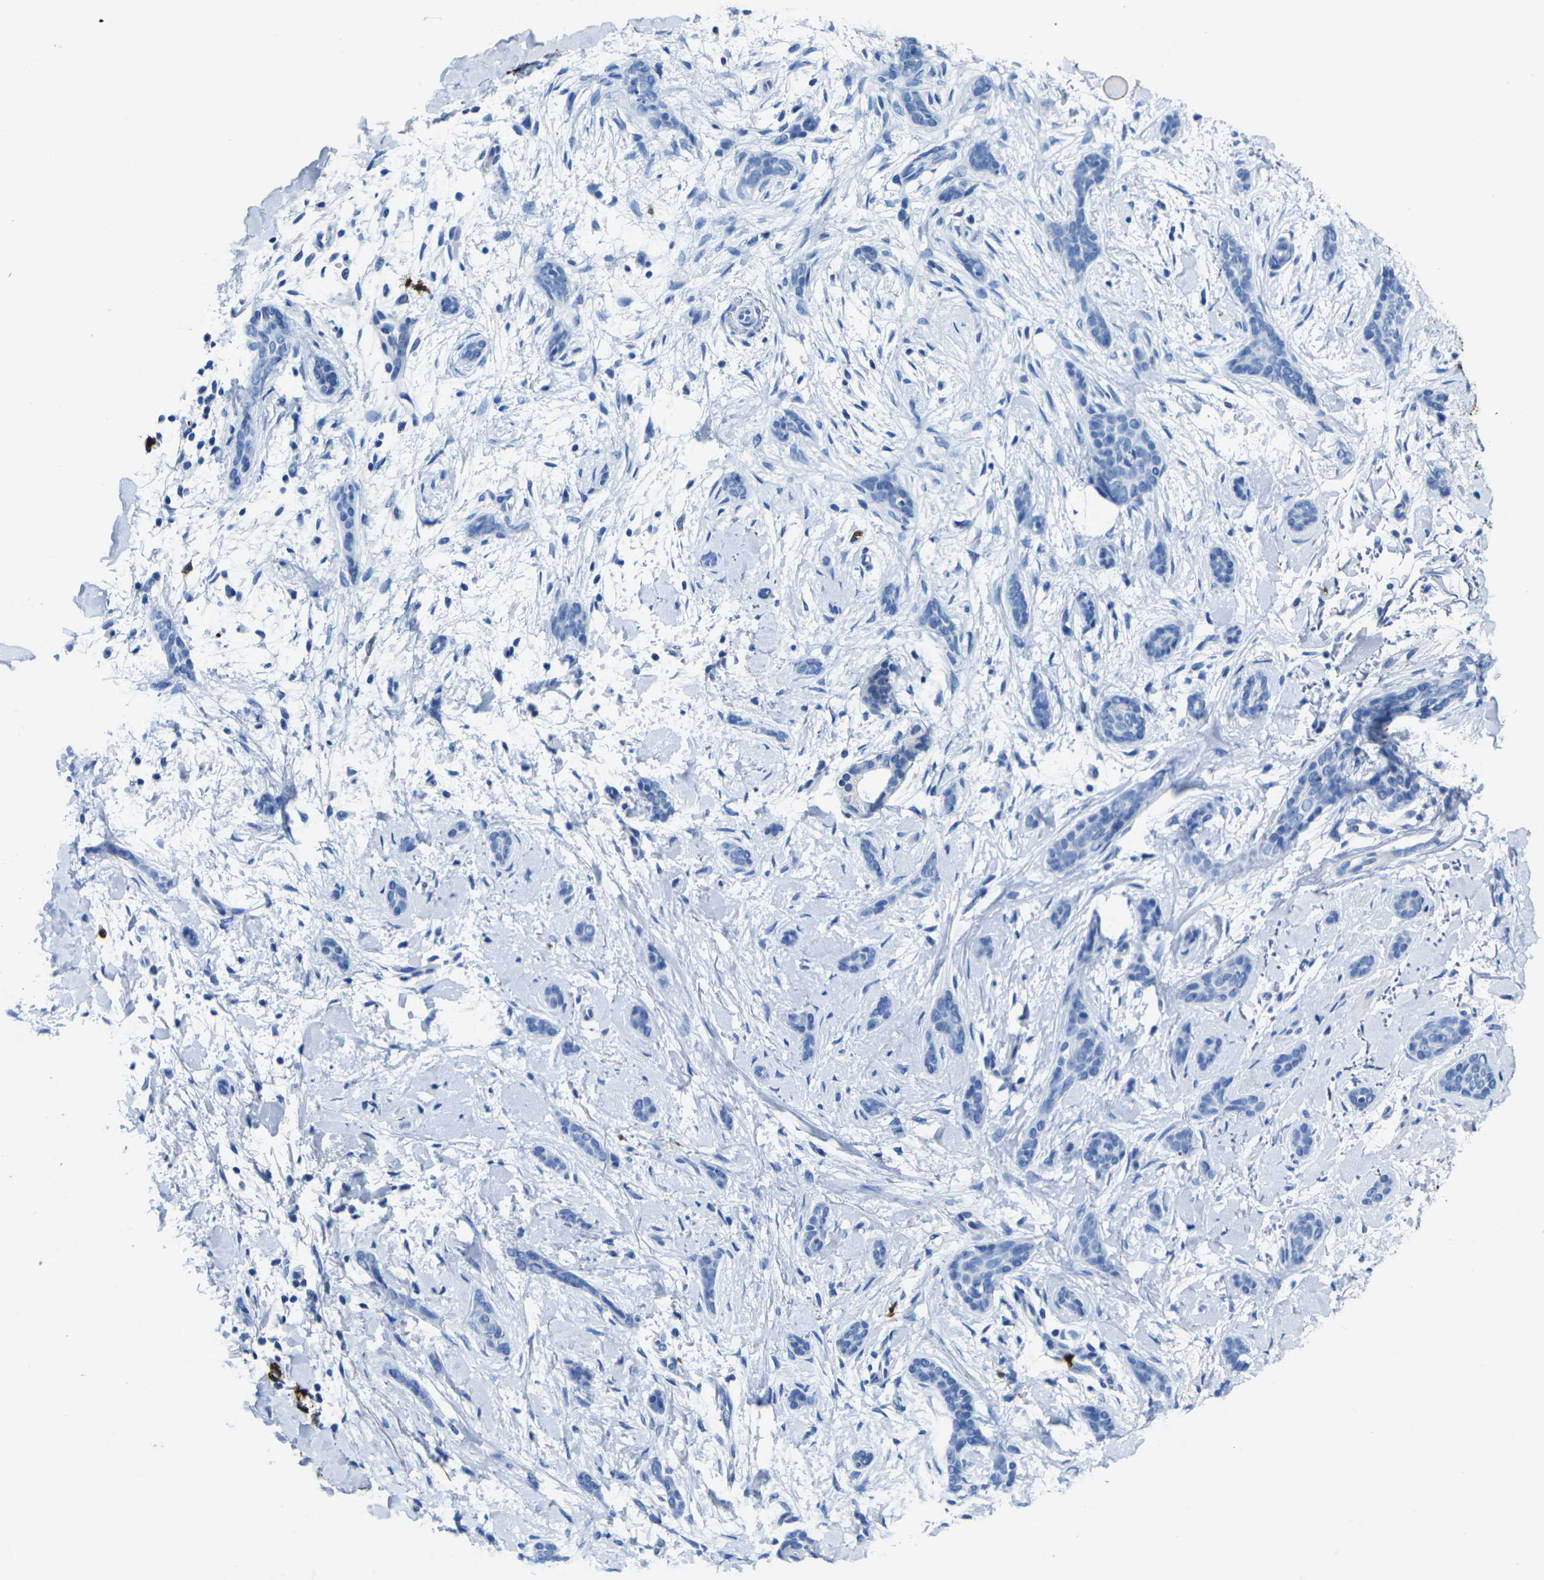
{"staining": {"intensity": "negative", "quantity": "none", "location": "none"}, "tissue": "skin cancer", "cell_type": "Tumor cells", "image_type": "cancer", "snomed": [{"axis": "morphology", "description": "Basal cell carcinoma"}, {"axis": "topography", "description": "Skin"}], "caption": "Protein analysis of skin cancer (basal cell carcinoma) displays no significant expression in tumor cells.", "gene": "S100A9", "patient": {"sex": "female", "age": 58}}